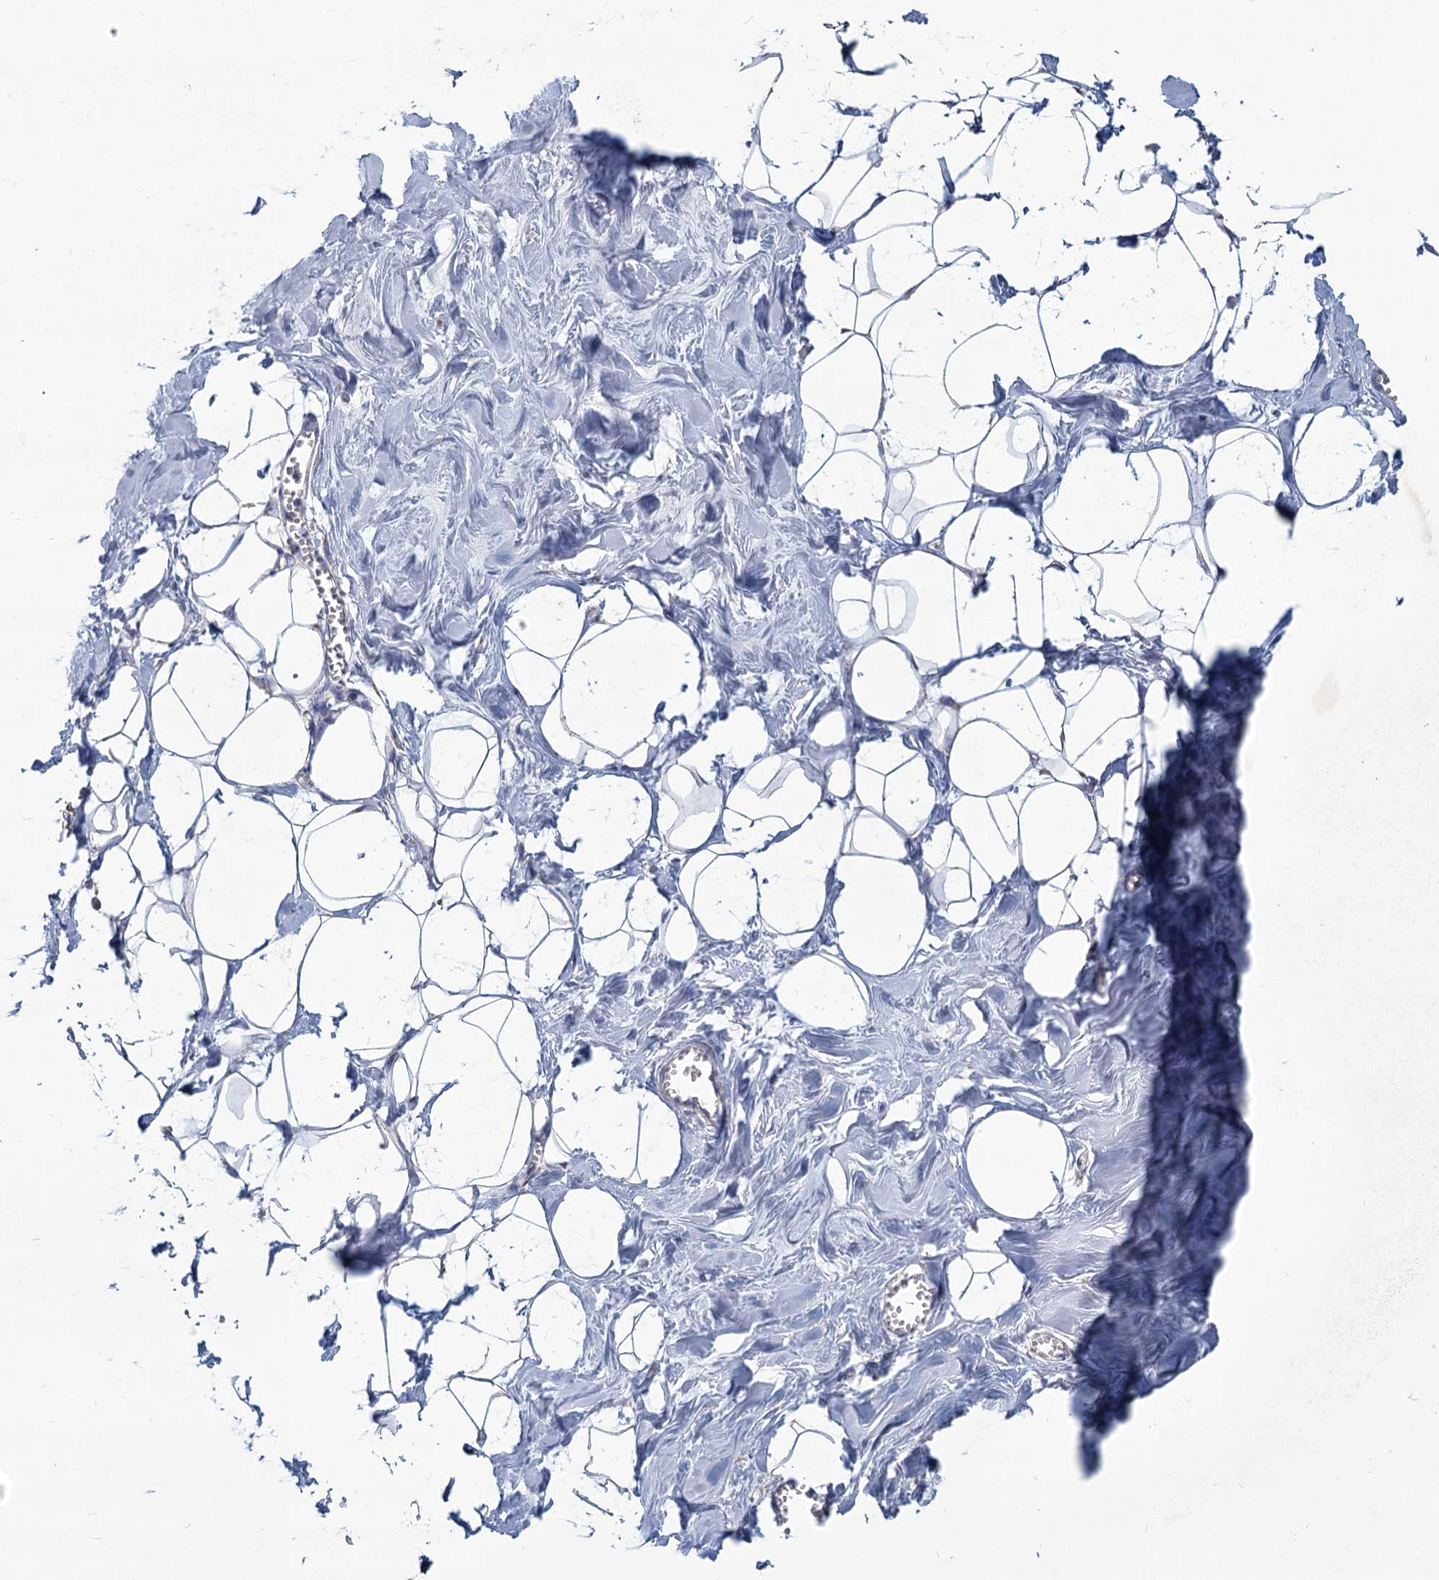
{"staining": {"intensity": "negative", "quantity": "none", "location": "none"}, "tissue": "breast", "cell_type": "Adipocytes", "image_type": "normal", "snomed": [{"axis": "morphology", "description": "Normal tissue, NOS"}, {"axis": "topography", "description": "Breast"}], "caption": "This is a photomicrograph of IHC staining of unremarkable breast, which shows no expression in adipocytes.", "gene": "NDUFC2", "patient": {"sex": "female", "age": 27}}